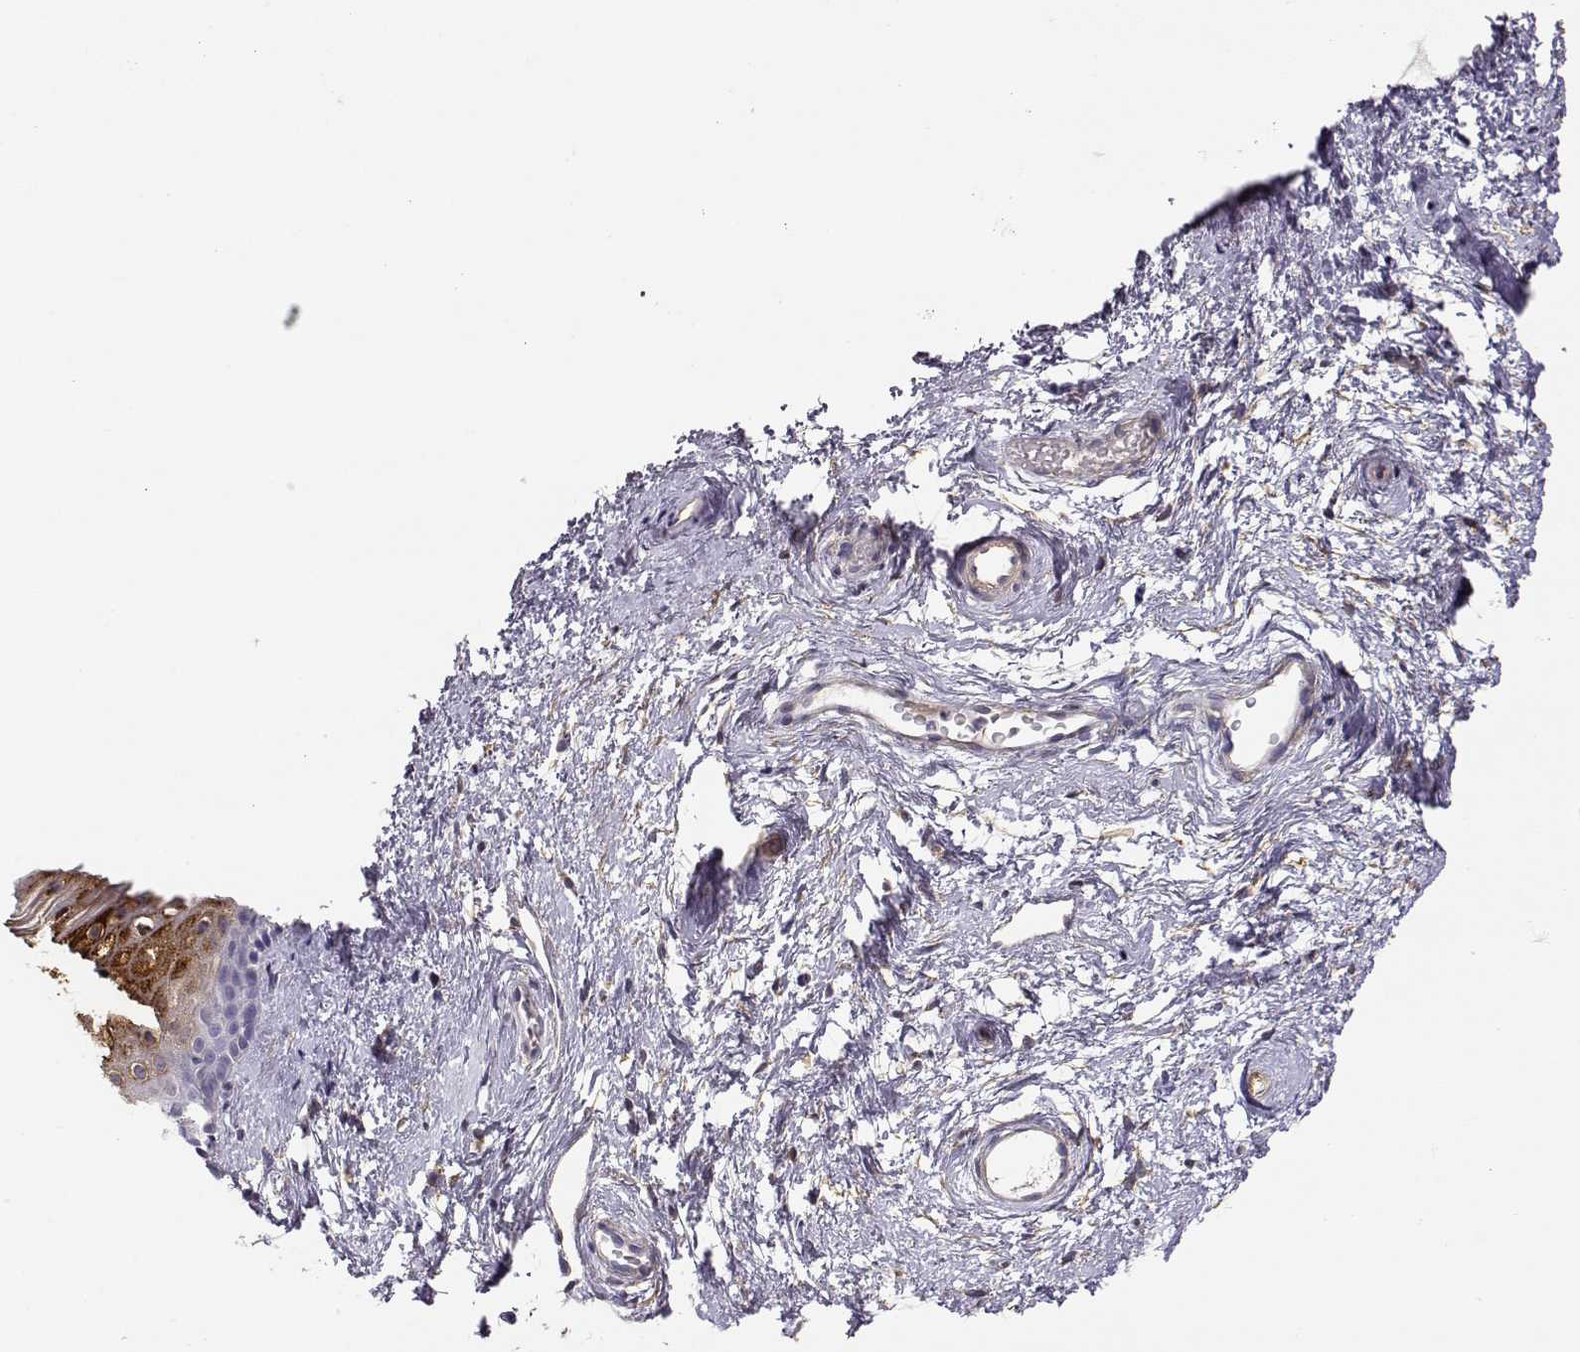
{"staining": {"intensity": "negative", "quantity": "none", "location": "none"}, "tissue": "cervix", "cell_type": "Glandular cells", "image_type": "normal", "snomed": [{"axis": "morphology", "description": "Normal tissue, NOS"}, {"axis": "topography", "description": "Cervix"}], "caption": "An immunohistochemistry histopathology image of normal cervix is shown. There is no staining in glandular cells of cervix. (IHC, brightfield microscopy, high magnification).", "gene": "ENDOU", "patient": {"sex": "female", "age": 40}}